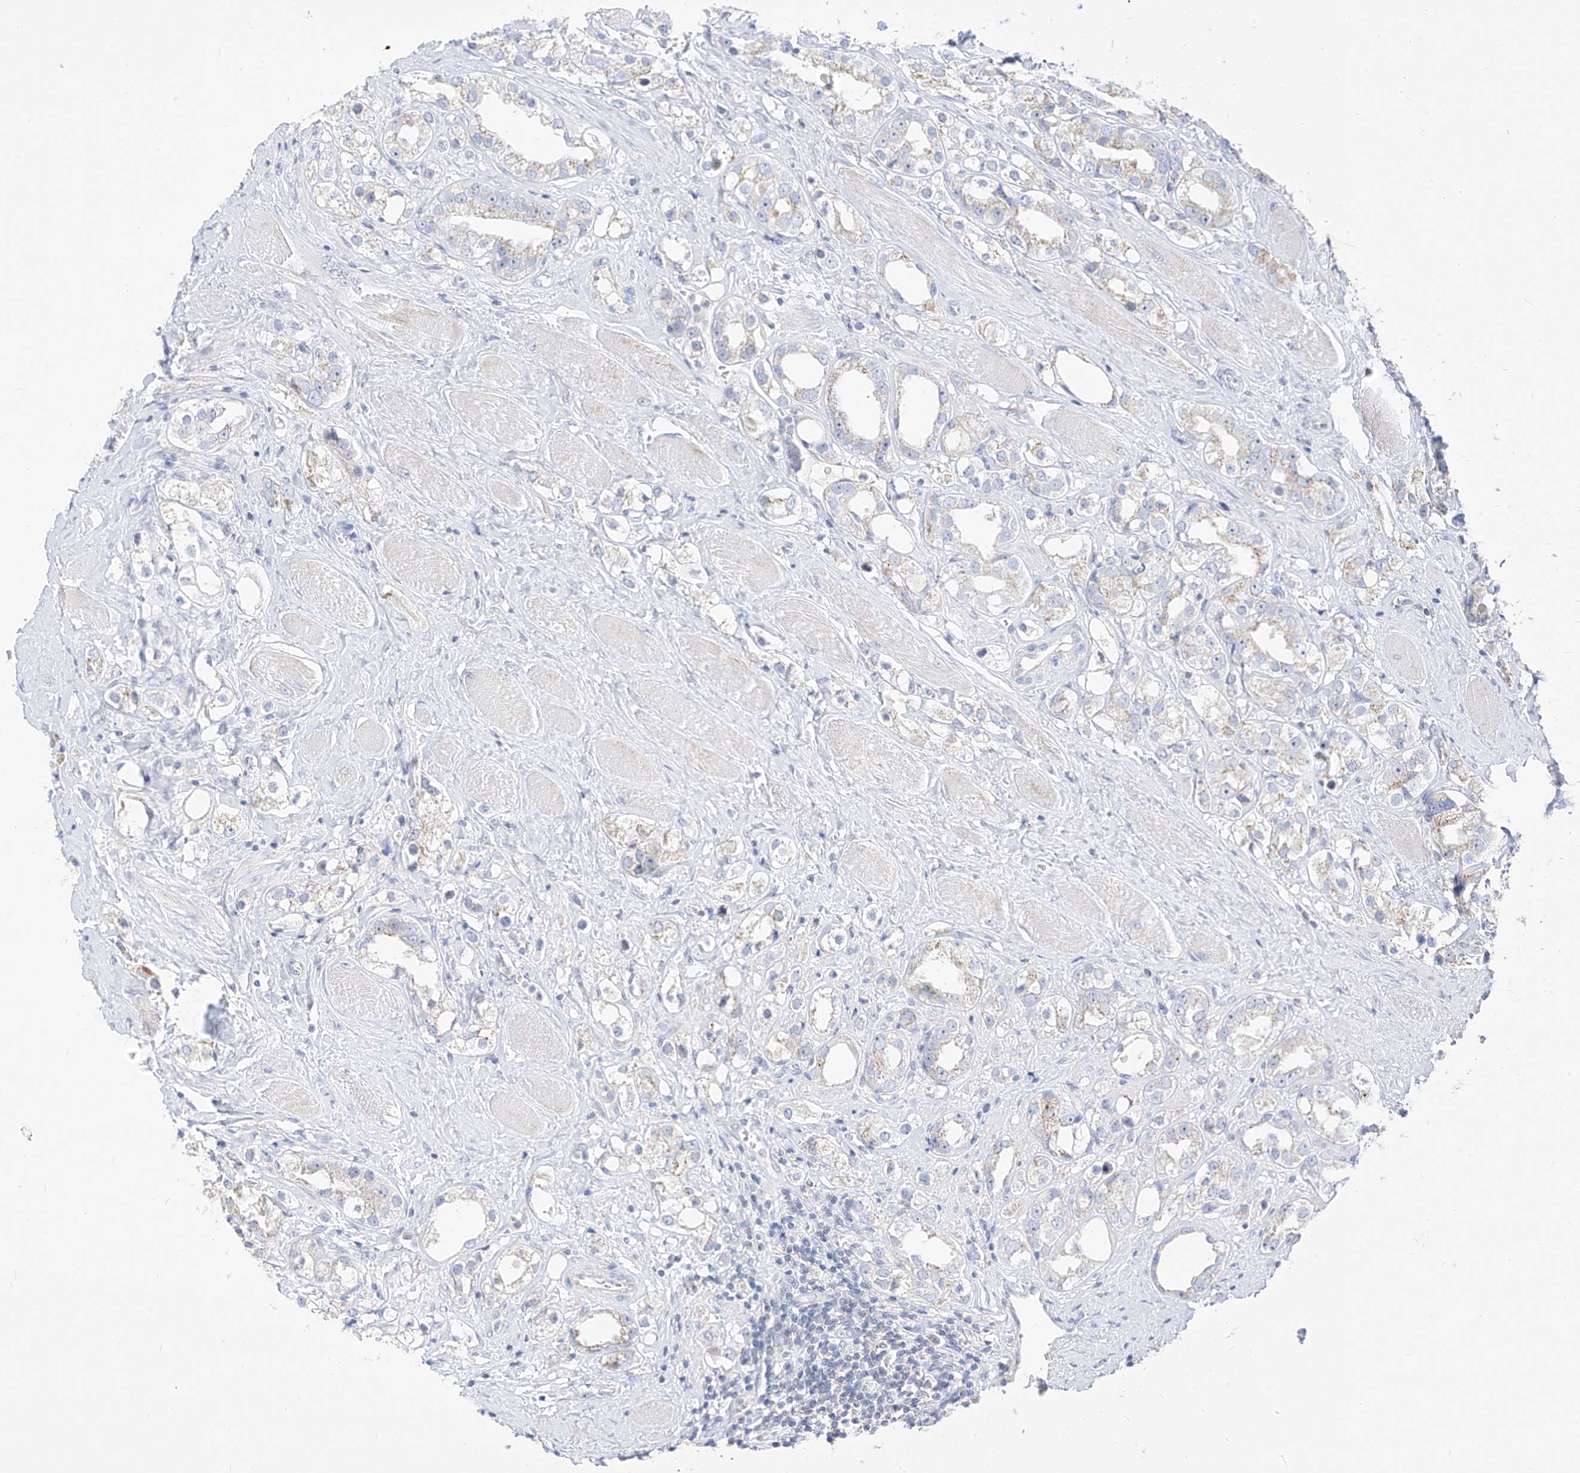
{"staining": {"intensity": "negative", "quantity": "none", "location": "none"}, "tissue": "prostate cancer", "cell_type": "Tumor cells", "image_type": "cancer", "snomed": [{"axis": "morphology", "description": "Adenocarcinoma, NOS"}, {"axis": "topography", "description": "Prostate"}], "caption": "IHC image of neoplastic tissue: human prostate cancer (adenocarcinoma) stained with DAB (3,3'-diaminobenzidine) exhibits no significant protein positivity in tumor cells.", "gene": "RASA2", "patient": {"sex": "male", "age": 79}}